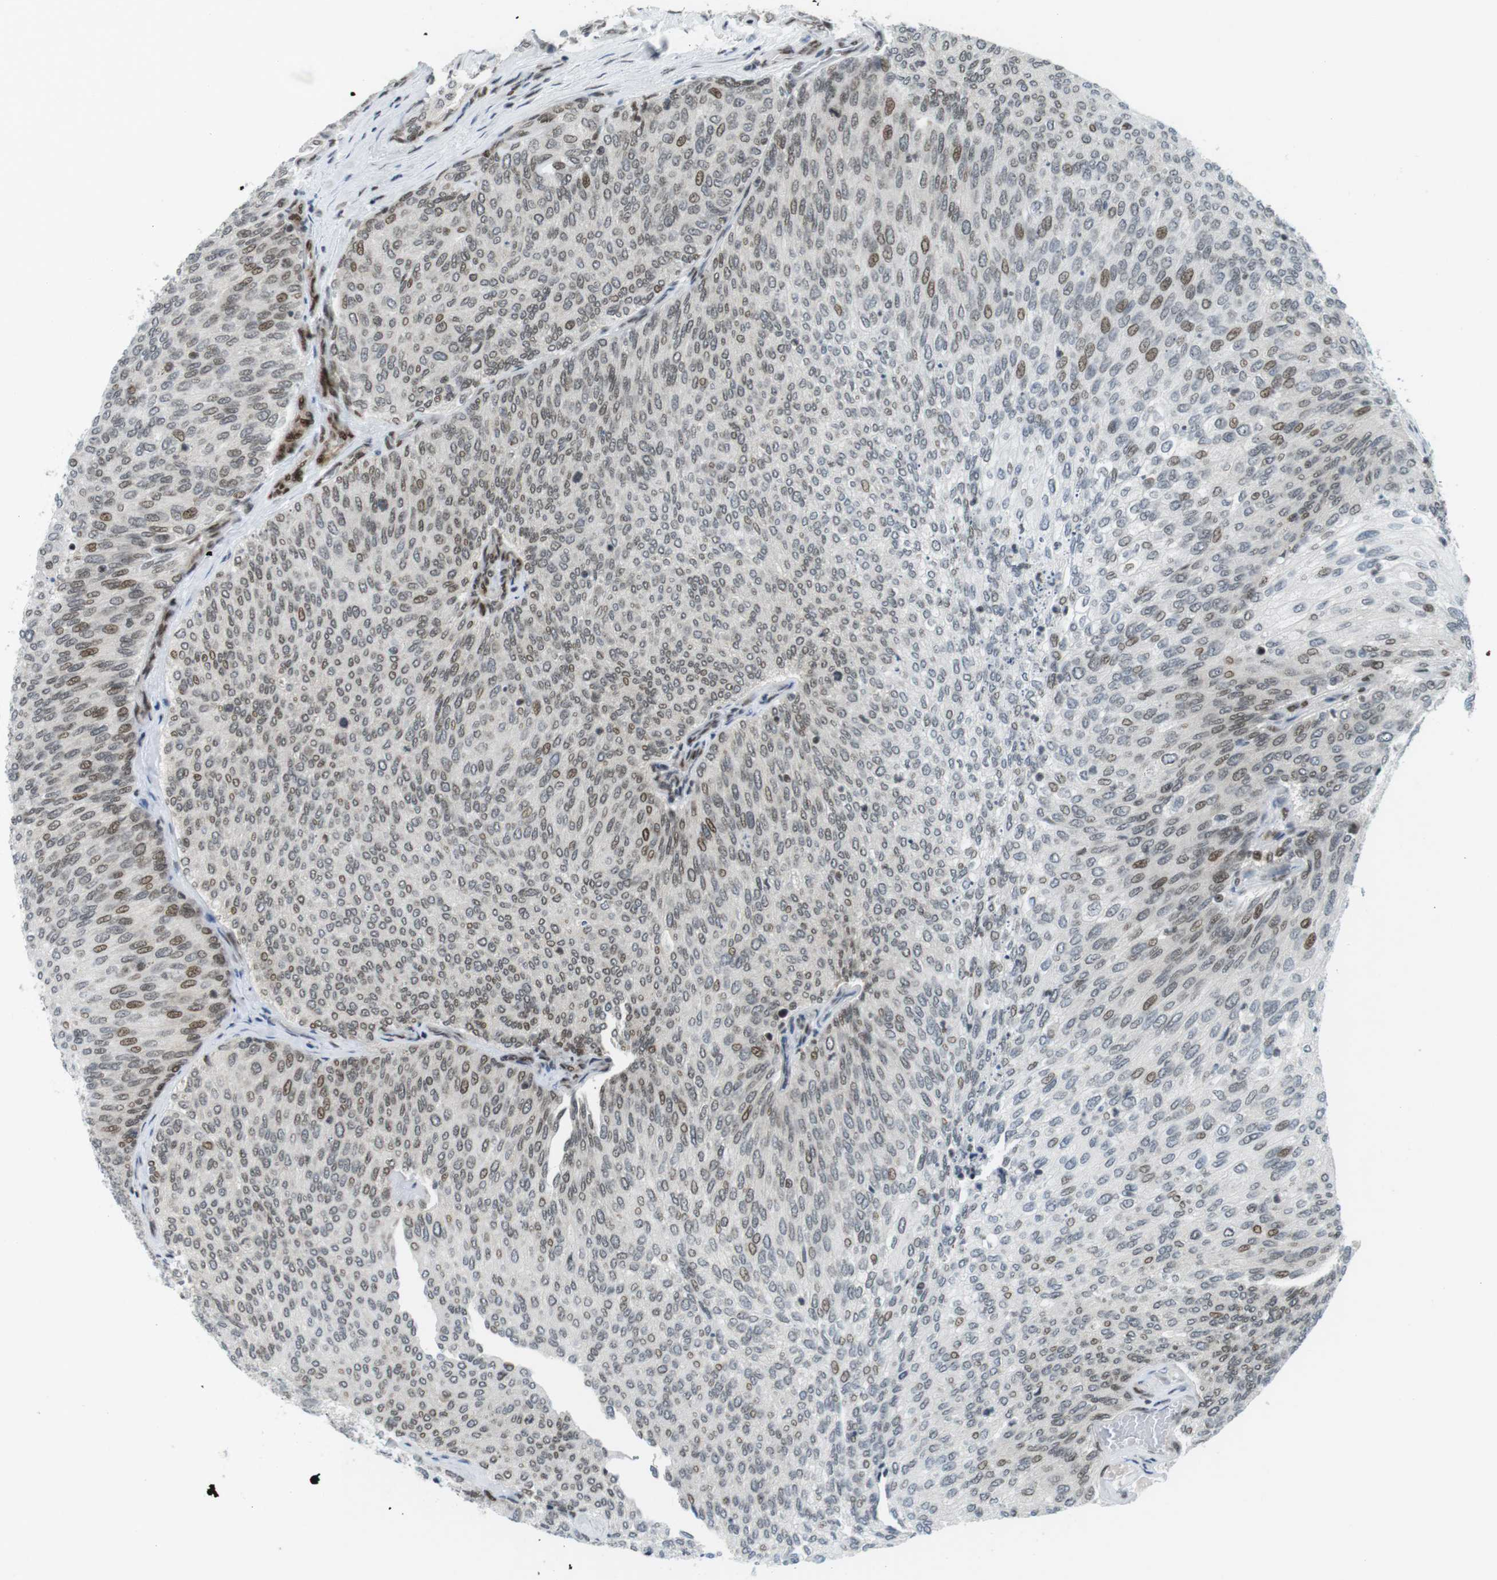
{"staining": {"intensity": "moderate", "quantity": "25%-75%", "location": "nuclear"}, "tissue": "urothelial cancer", "cell_type": "Tumor cells", "image_type": "cancer", "snomed": [{"axis": "morphology", "description": "Urothelial carcinoma, Low grade"}, {"axis": "topography", "description": "Urinary bladder"}], "caption": "Human urothelial cancer stained for a protein (brown) demonstrates moderate nuclear positive staining in approximately 25%-75% of tumor cells.", "gene": "CDC27", "patient": {"sex": "female", "age": 79}}